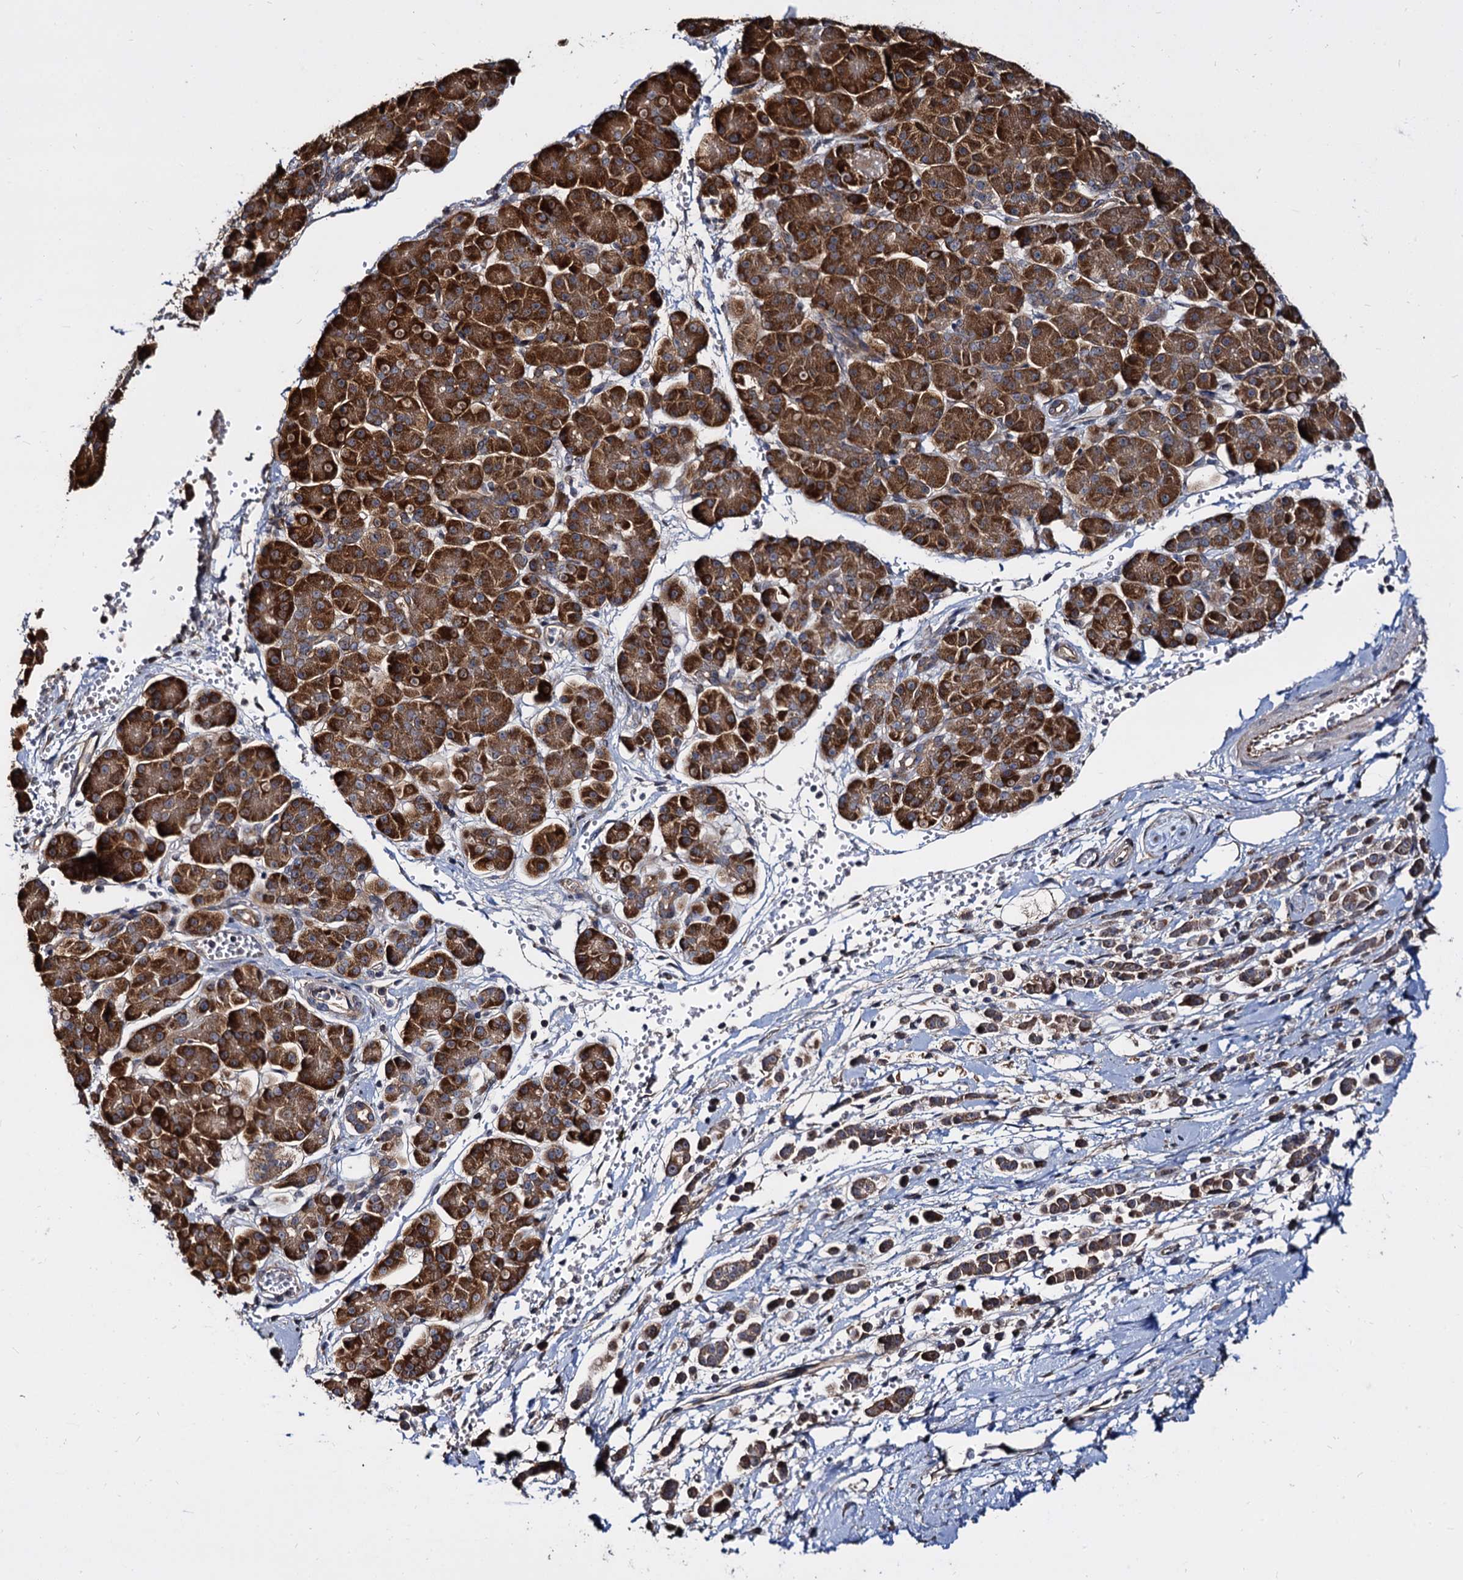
{"staining": {"intensity": "moderate", "quantity": ">75%", "location": "cytoplasmic/membranous"}, "tissue": "pancreatic cancer", "cell_type": "Tumor cells", "image_type": "cancer", "snomed": [{"axis": "morphology", "description": "Normal tissue, NOS"}, {"axis": "morphology", "description": "Adenocarcinoma, NOS"}, {"axis": "topography", "description": "Pancreas"}], "caption": "Tumor cells display medium levels of moderate cytoplasmic/membranous expression in approximately >75% of cells in pancreatic cancer.", "gene": "WWC3", "patient": {"sex": "female", "age": 64}}